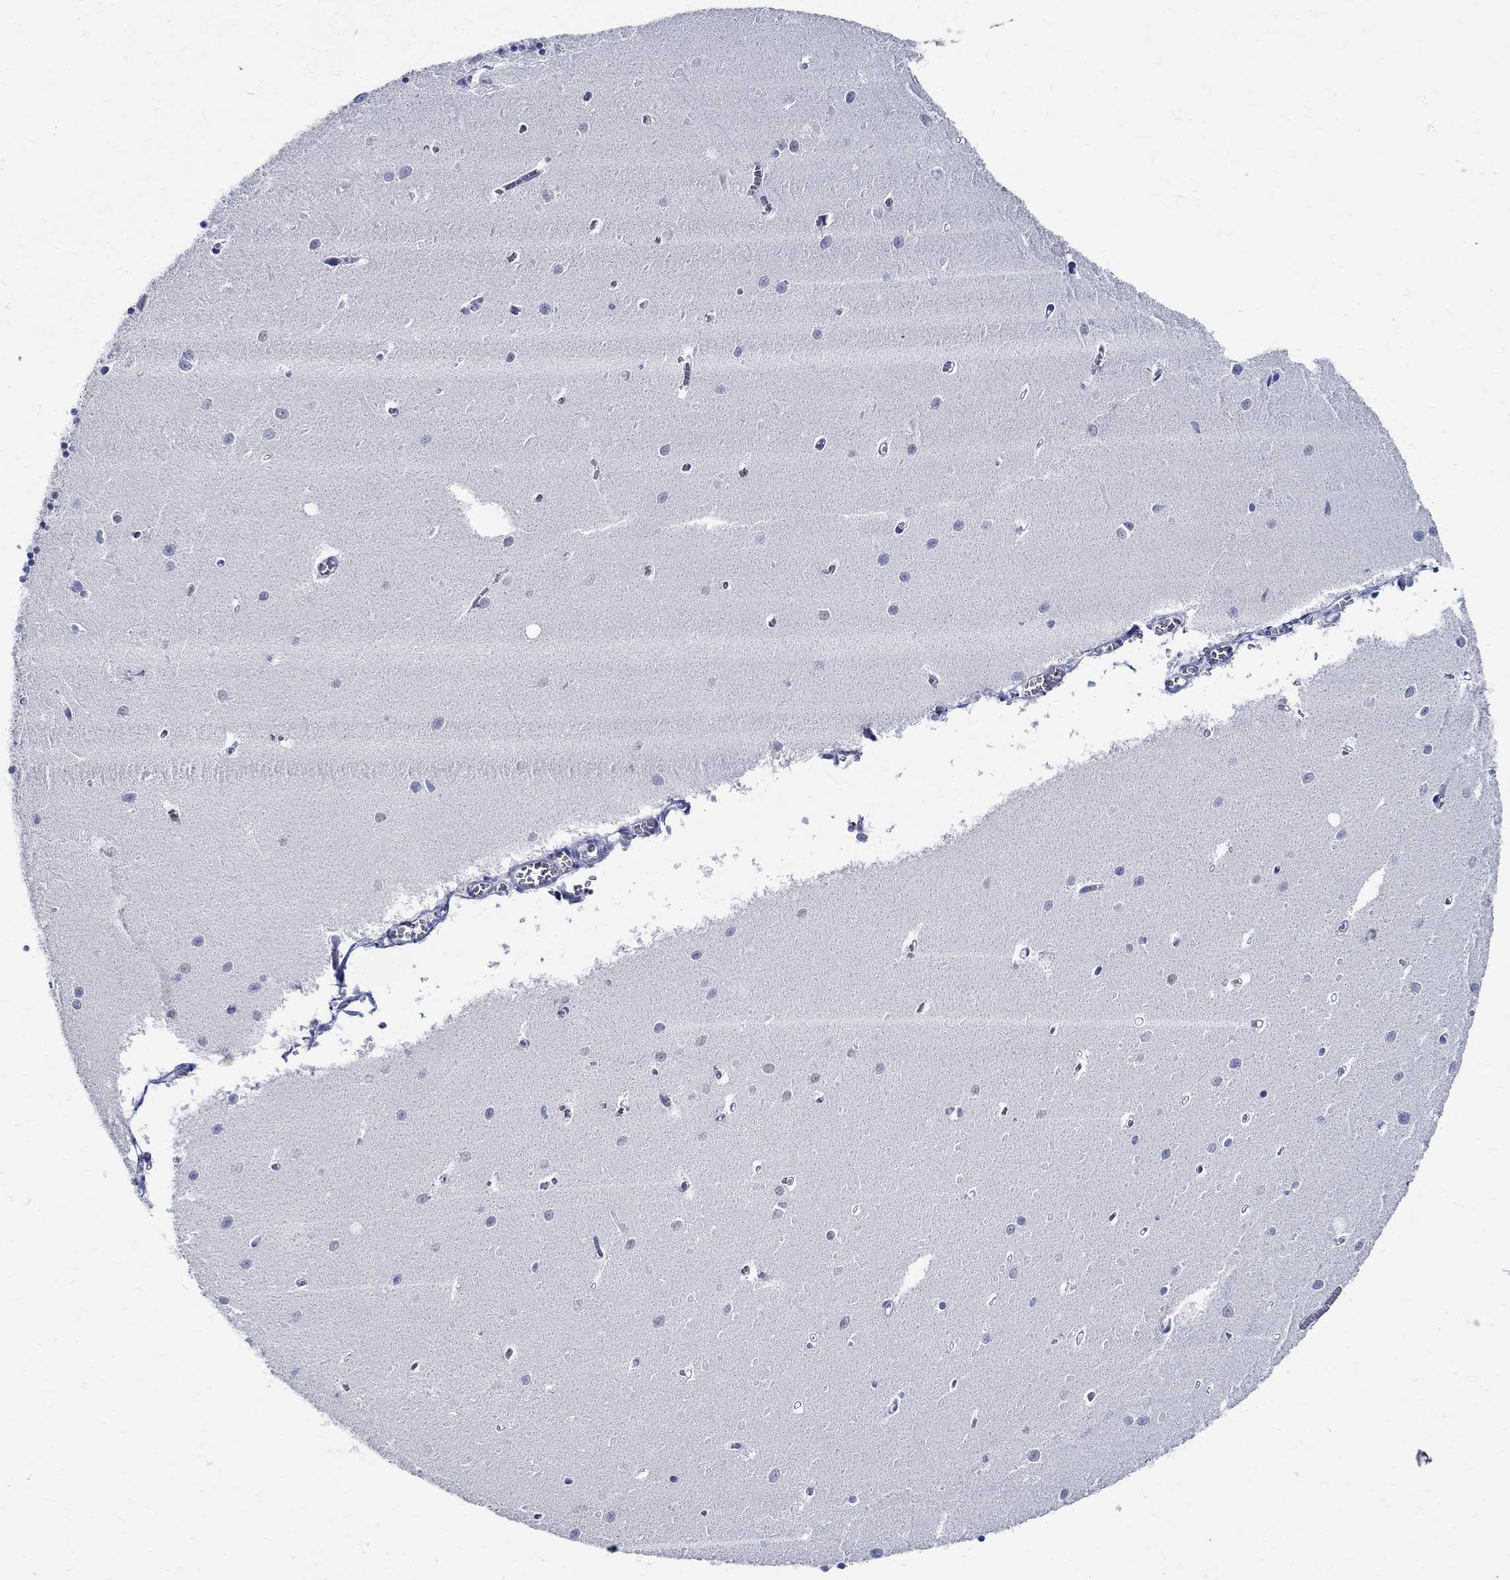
{"staining": {"intensity": "negative", "quantity": "none", "location": "none"}, "tissue": "cerebellum", "cell_type": "Cells in granular layer", "image_type": "normal", "snomed": [{"axis": "morphology", "description": "Normal tissue, NOS"}, {"axis": "topography", "description": "Cerebellum"}], "caption": "Immunohistochemistry (IHC) image of normal cerebellum stained for a protein (brown), which displays no positivity in cells in granular layer. (Stains: DAB immunohistochemistry with hematoxylin counter stain, Microscopy: brightfield microscopy at high magnification).", "gene": "TSPAN16", "patient": {"sex": "female", "age": 64}}